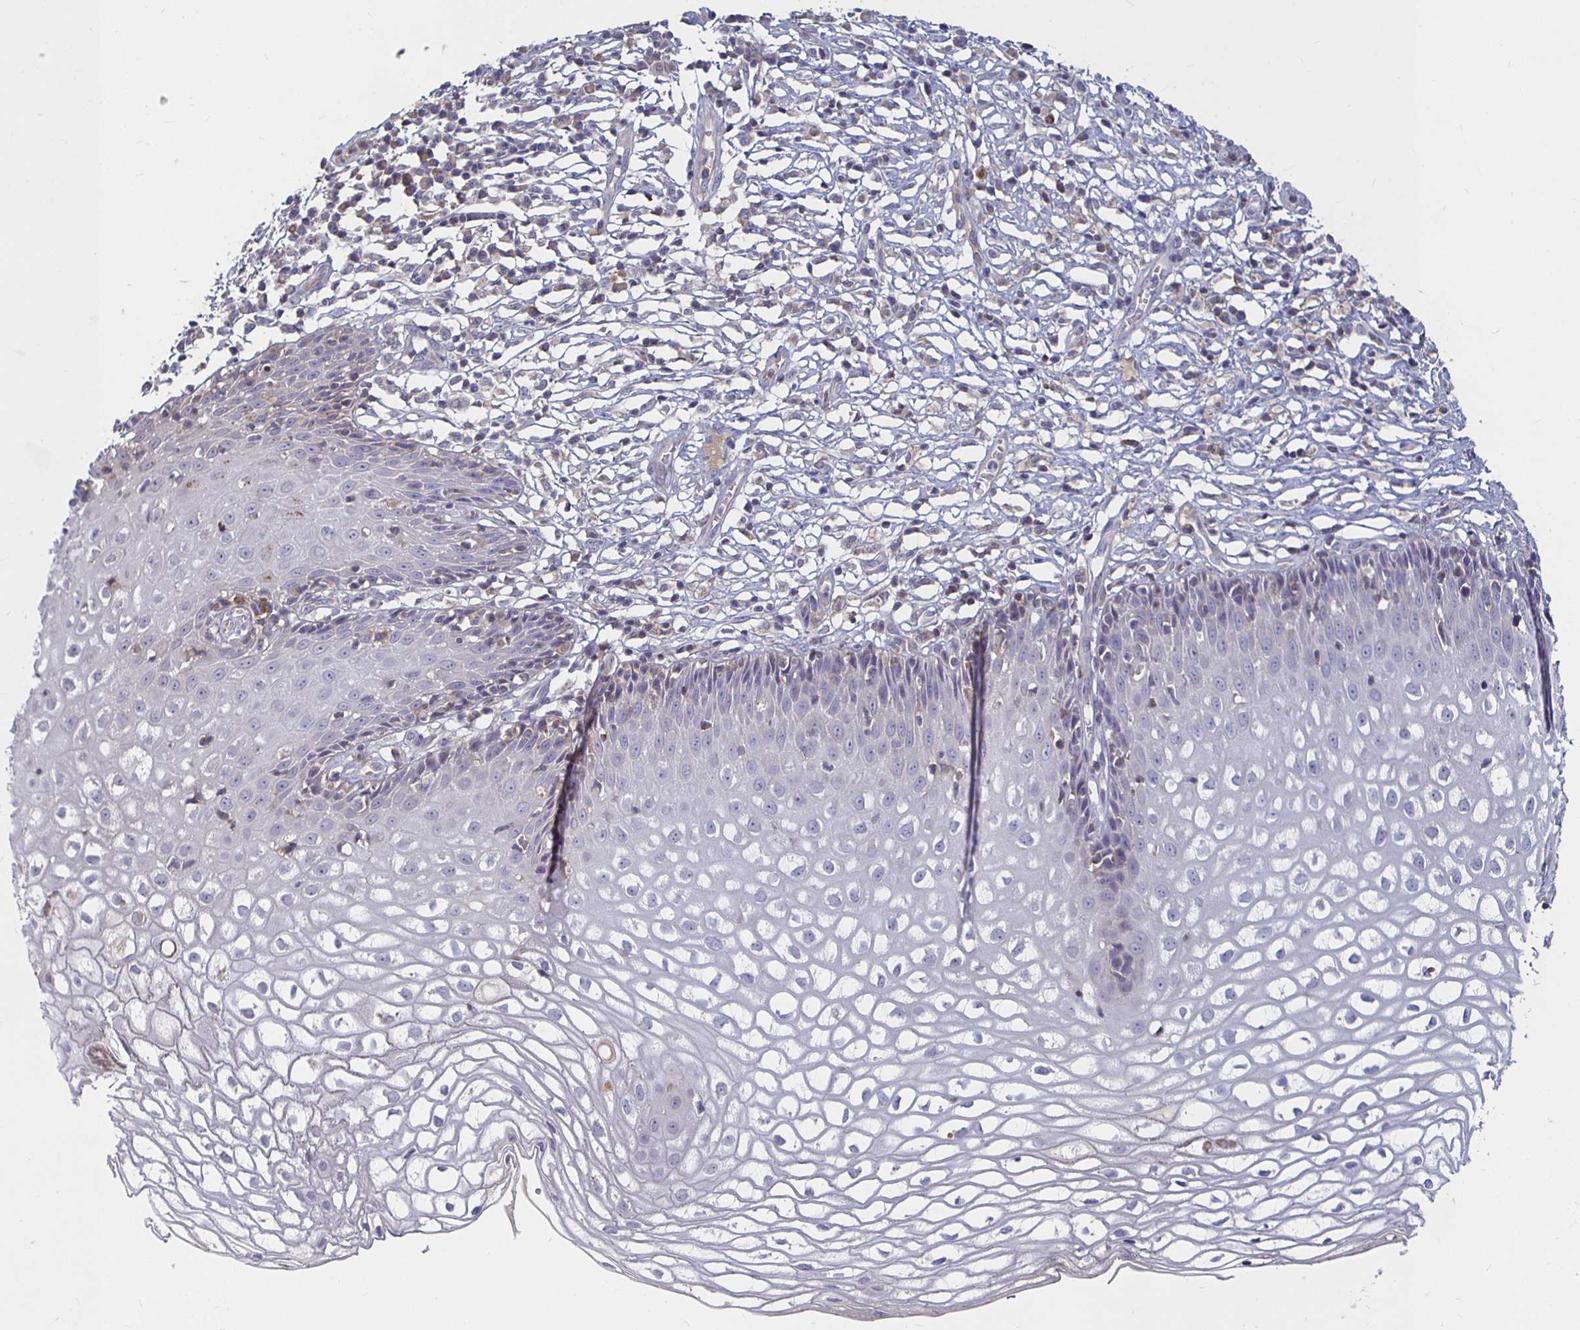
{"staining": {"intensity": "negative", "quantity": "none", "location": "none"}, "tissue": "cervix", "cell_type": "Glandular cells", "image_type": "normal", "snomed": [{"axis": "morphology", "description": "Normal tissue, NOS"}, {"axis": "topography", "description": "Cervix"}], "caption": "Glandular cells are negative for brown protein staining in normal cervix. (Brightfield microscopy of DAB immunohistochemistry (IHC) at high magnification).", "gene": "RNF144B", "patient": {"sex": "female", "age": 36}}